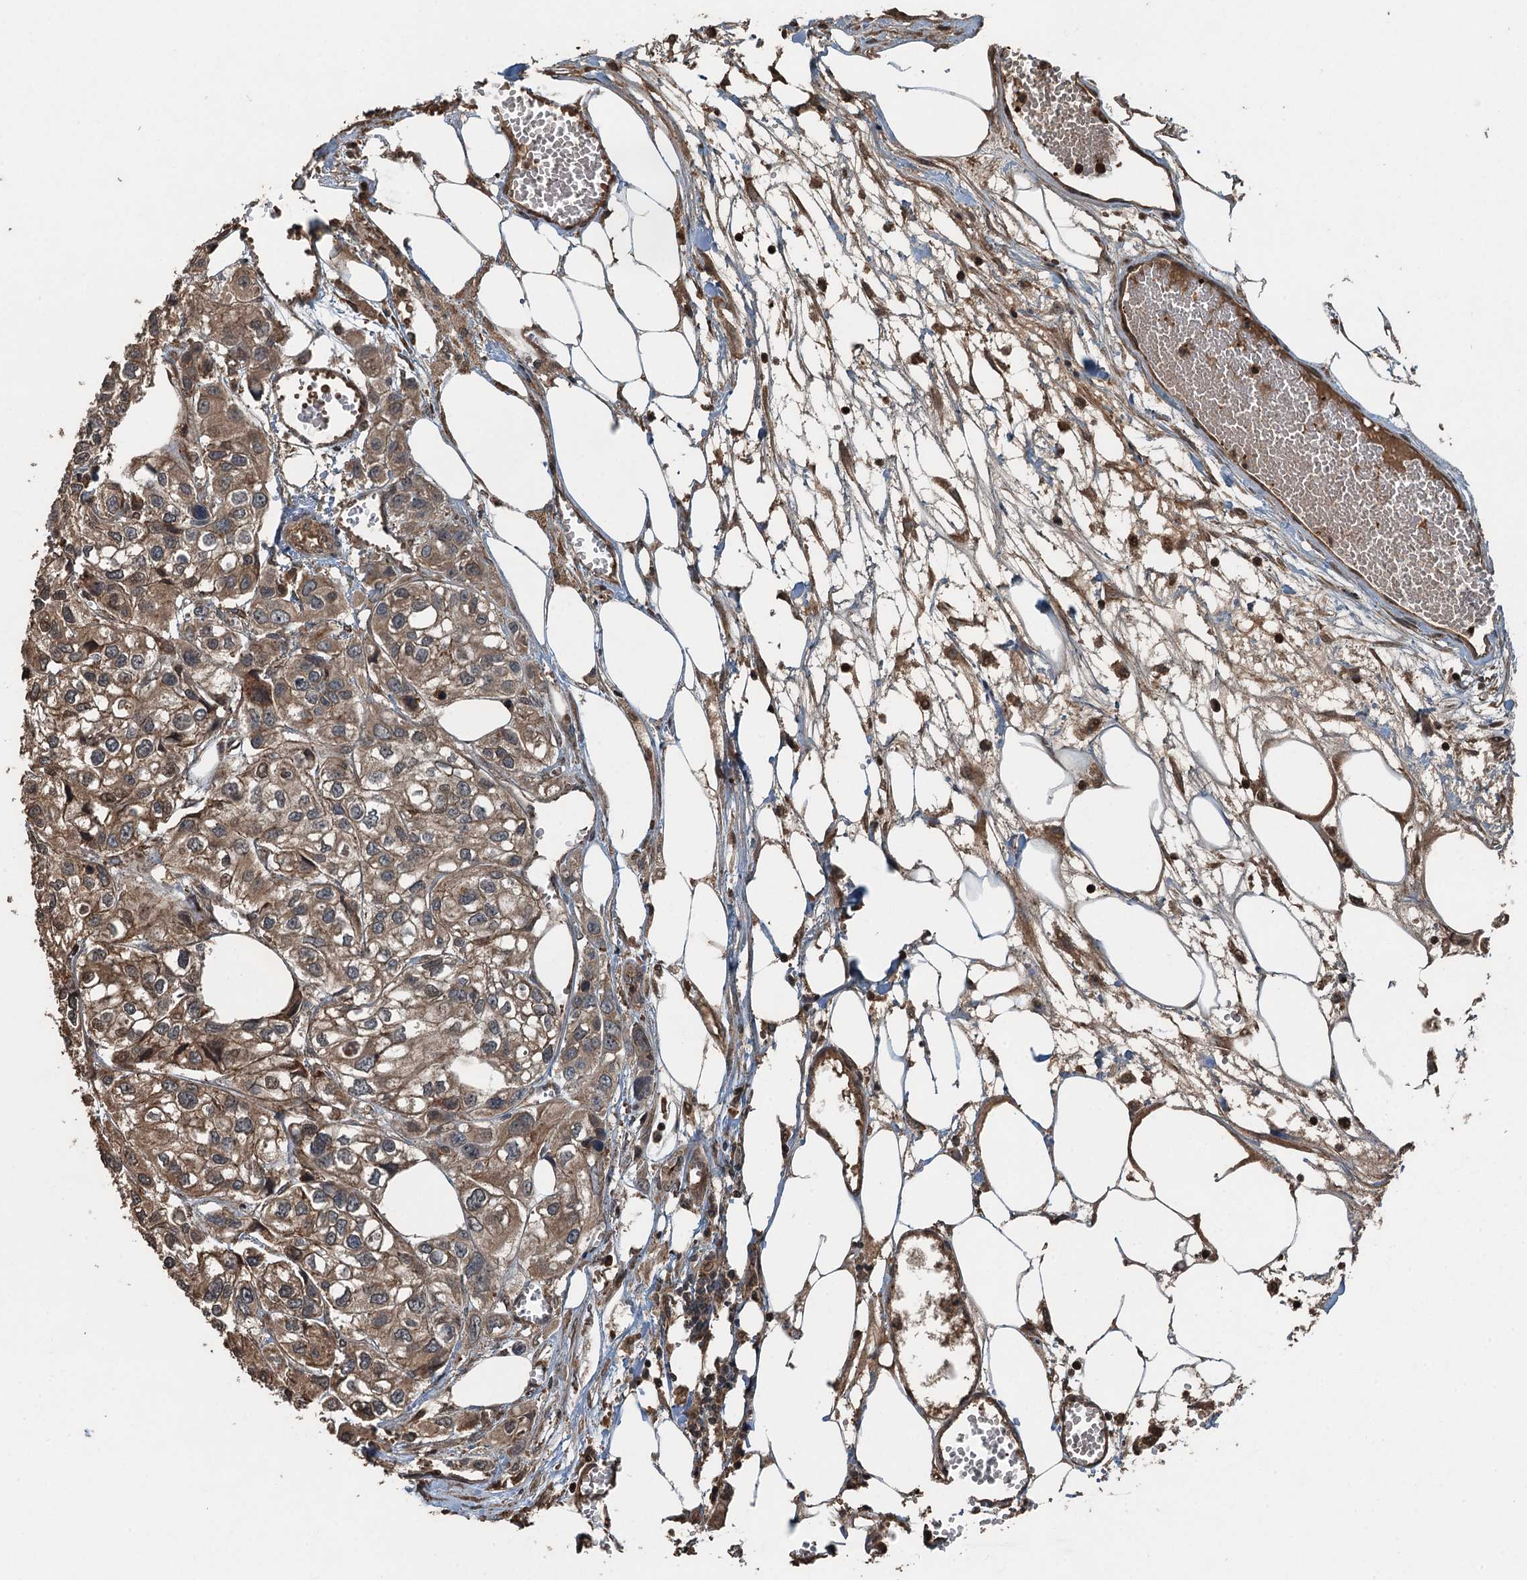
{"staining": {"intensity": "moderate", "quantity": ">75%", "location": "cytoplasmic/membranous,nuclear"}, "tissue": "urothelial cancer", "cell_type": "Tumor cells", "image_type": "cancer", "snomed": [{"axis": "morphology", "description": "Urothelial carcinoma, High grade"}, {"axis": "topography", "description": "Urinary bladder"}], "caption": "This is an image of IHC staining of high-grade urothelial carcinoma, which shows moderate staining in the cytoplasmic/membranous and nuclear of tumor cells.", "gene": "TCTN1", "patient": {"sex": "male", "age": 67}}